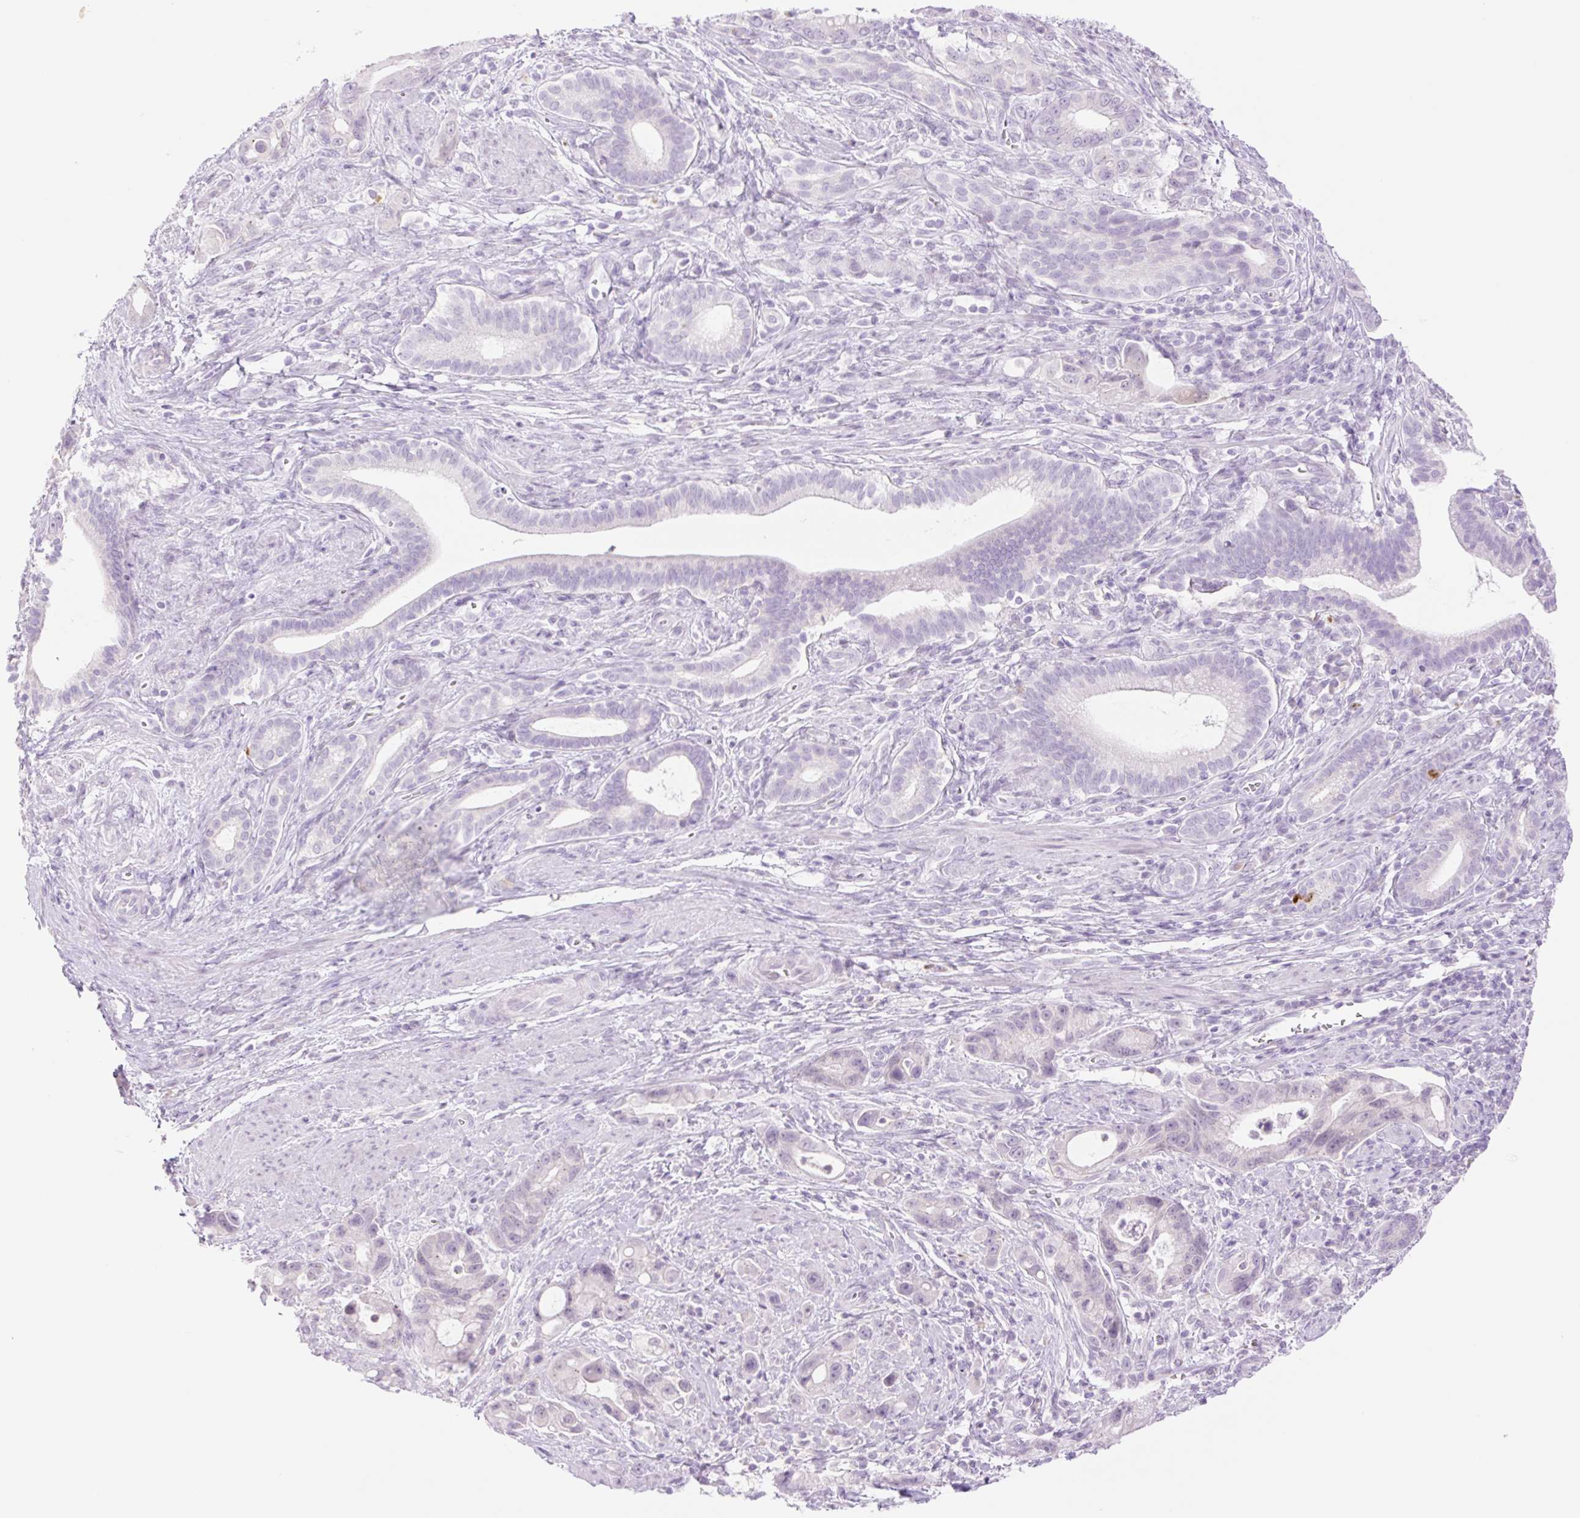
{"staining": {"intensity": "negative", "quantity": "none", "location": "none"}, "tissue": "pancreatic cancer", "cell_type": "Tumor cells", "image_type": "cancer", "snomed": [{"axis": "morphology", "description": "Adenocarcinoma, NOS"}, {"axis": "topography", "description": "Pancreas"}], "caption": "Immunohistochemical staining of human pancreatic adenocarcinoma displays no significant expression in tumor cells.", "gene": "TBX15", "patient": {"sex": "male", "age": 68}}